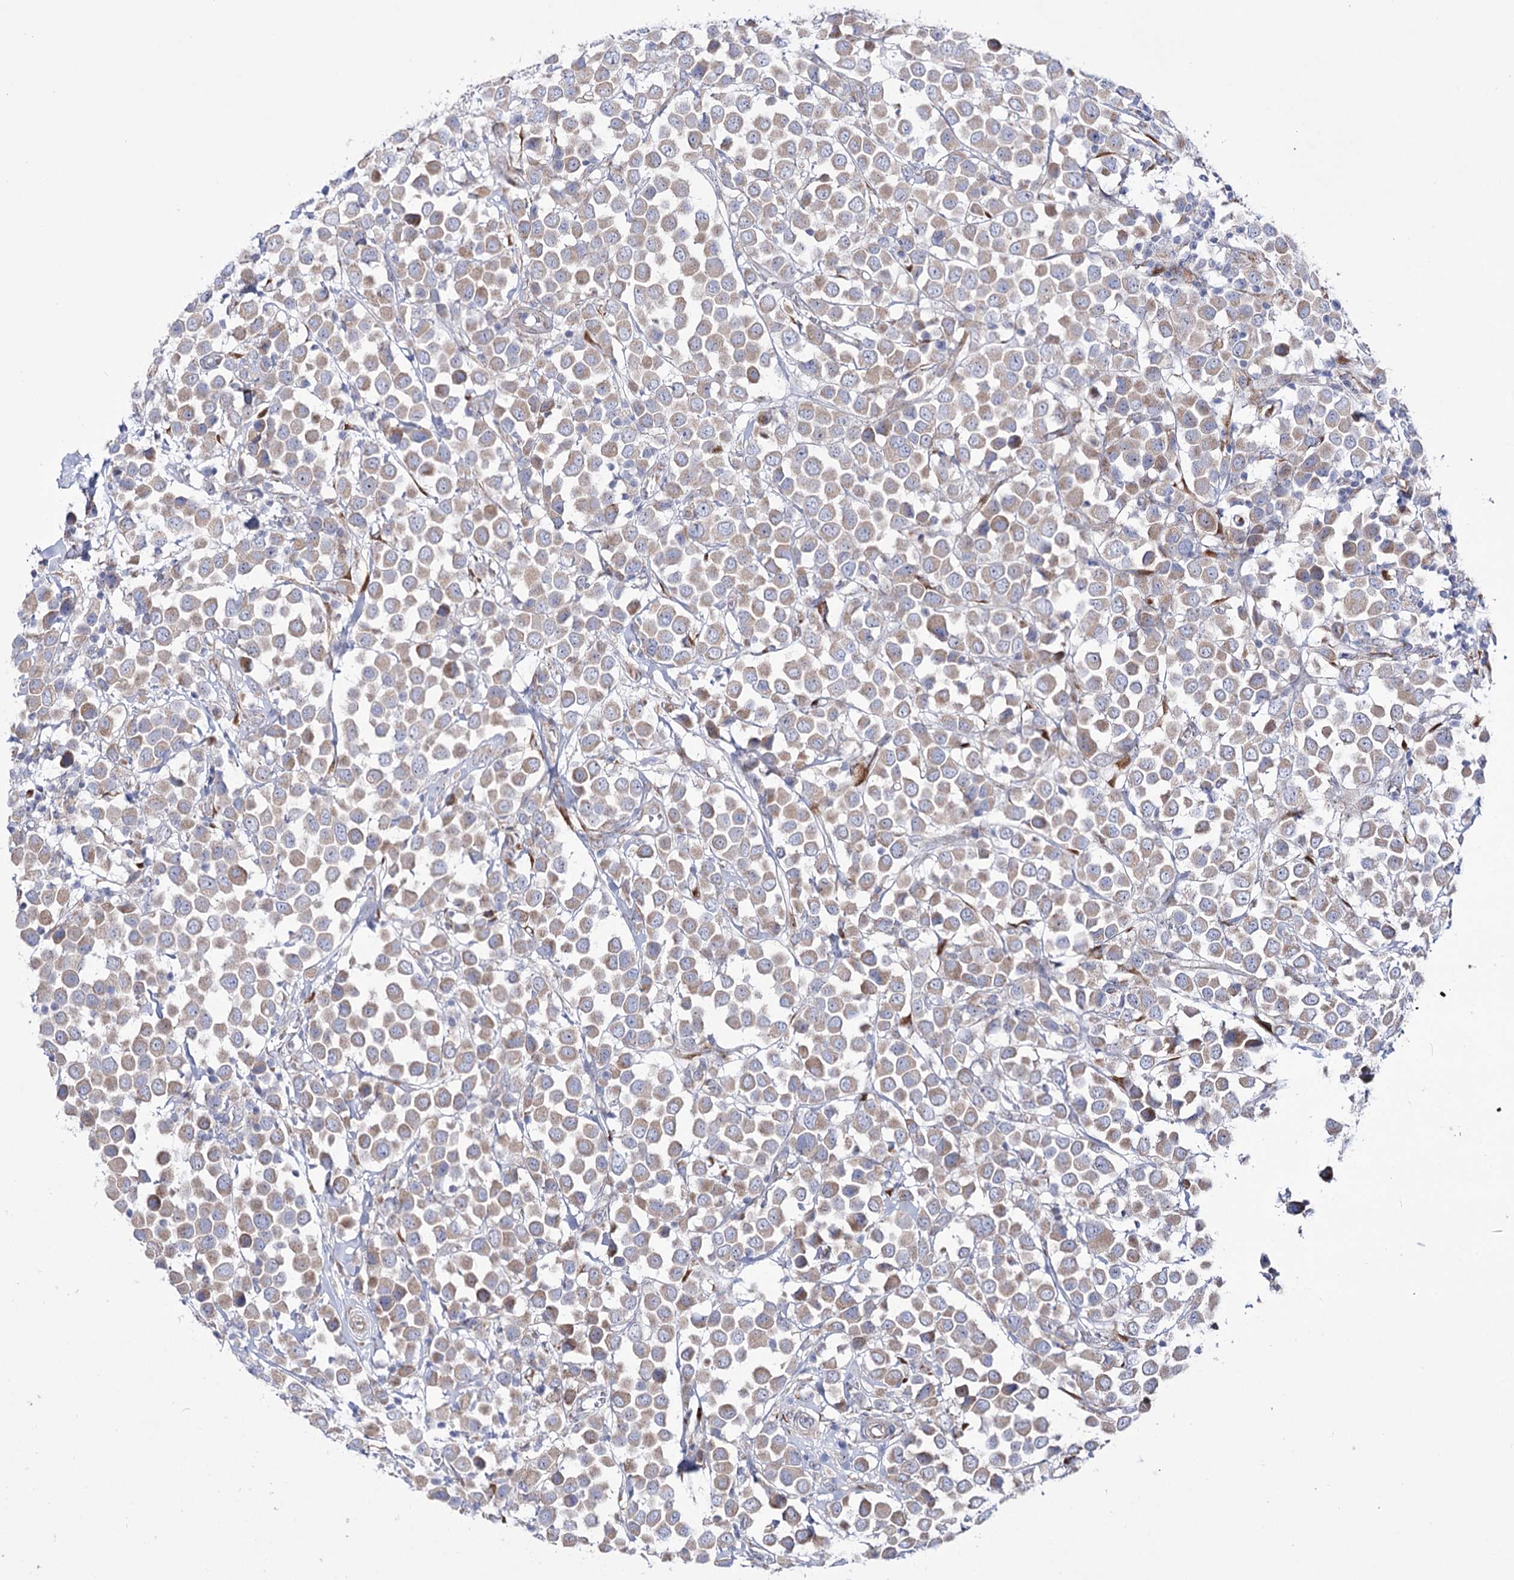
{"staining": {"intensity": "weak", "quantity": ">75%", "location": "cytoplasmic/membranous"}, "tissue": "breast cancer", "cell_type": "Tumor cells", "image_type": "cancer", "snomed": [{"axis": "morphology", "description": "Duct carcinoma"}, {"axis": "topography", "description": "Breast"}], "caption": "Immunohistochemistry (IHC) of human breast intraductal carcinoma shows low levels of weak cytoplasmic/membranous staining in approximately >75% of tumor cells.", "gene": "METTL5", "patient": {"sex": "female", "age": 61}}